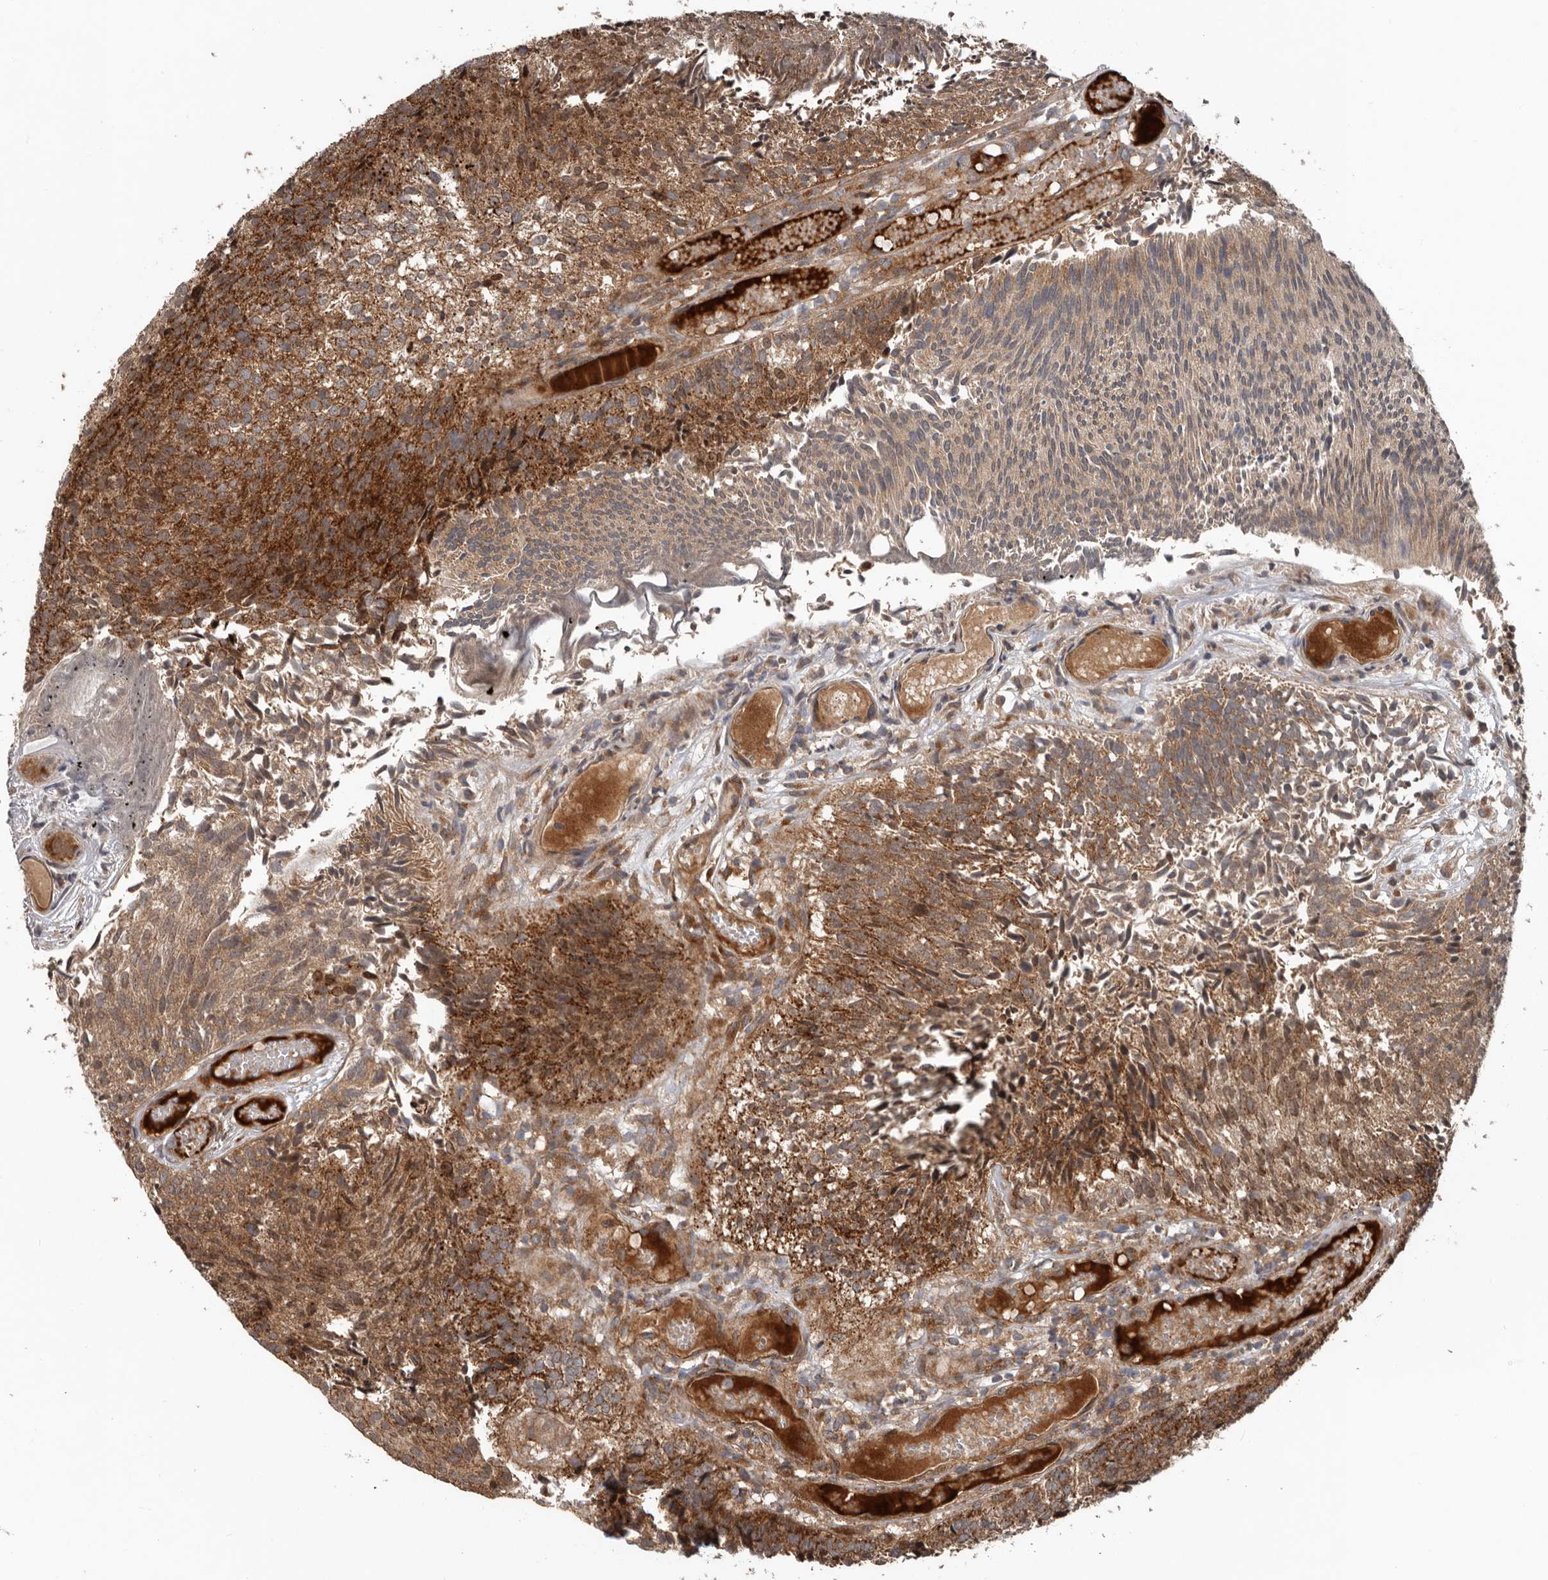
{"staining": {"intensity": "strong", "quantity": ">75%", "location": "cytoplasmic/membranous"}, "tissue": "urothelial cancer", "cell_type": "Tumor cells", "image_type": "cancer", "snomed": [{"axis": "morphology", "description": "Urothelial carcinoma, Low grade"}, {"axis": "topography", "description": "Urinary bladder"}], "caption": "Tumor cells exhibit high levels of strong cytoplasmic/membranous expression in about >75% of cells in human low-grade urothelial carcinoma.", "gene": "CCDC190", "patient": {"sex": "male", "age": 86}}